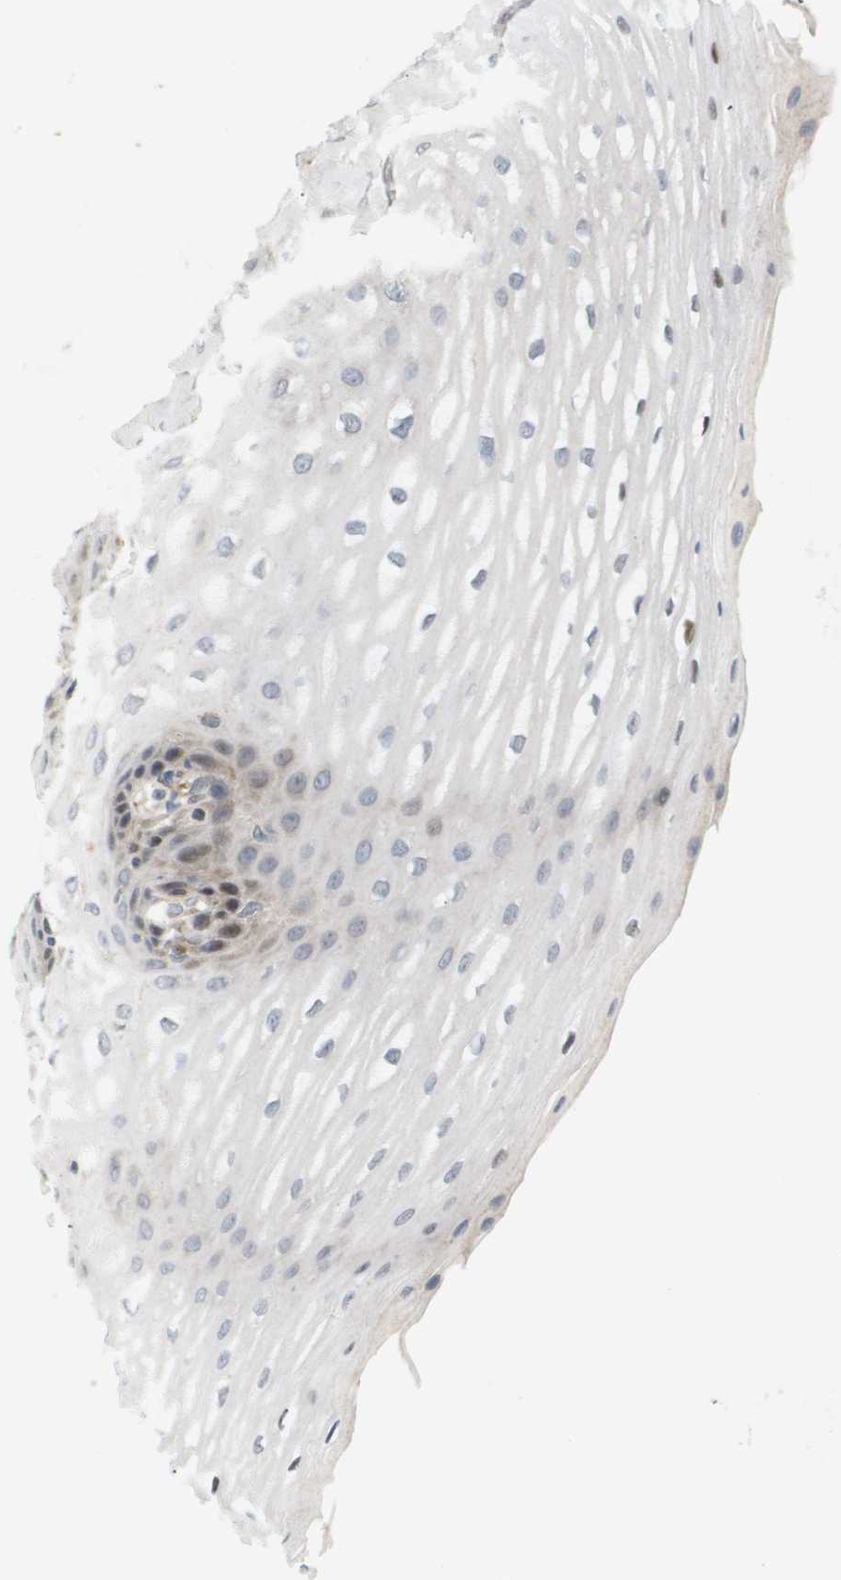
{"staining": {"intensity": "moderate", "quantity": "<25%", "location": "nuclear"}, "tissue": "esophagus", "cell_type": "Squamous epithelial cells", "image_type": "normal", "snomed": [{"axis": "morphology", "description": "Normal tissue, NOS"}, {"axis": "topography", "description": "Esophagus"}], "caption": "Immunohistochemistry of unremarkable human esophagus reveals low levels of moderate nuclear staining in approximately <25% of squamous epithelial cells.", "gene": "CORO2B", "patient": {"sex": "male", "age": 54}}